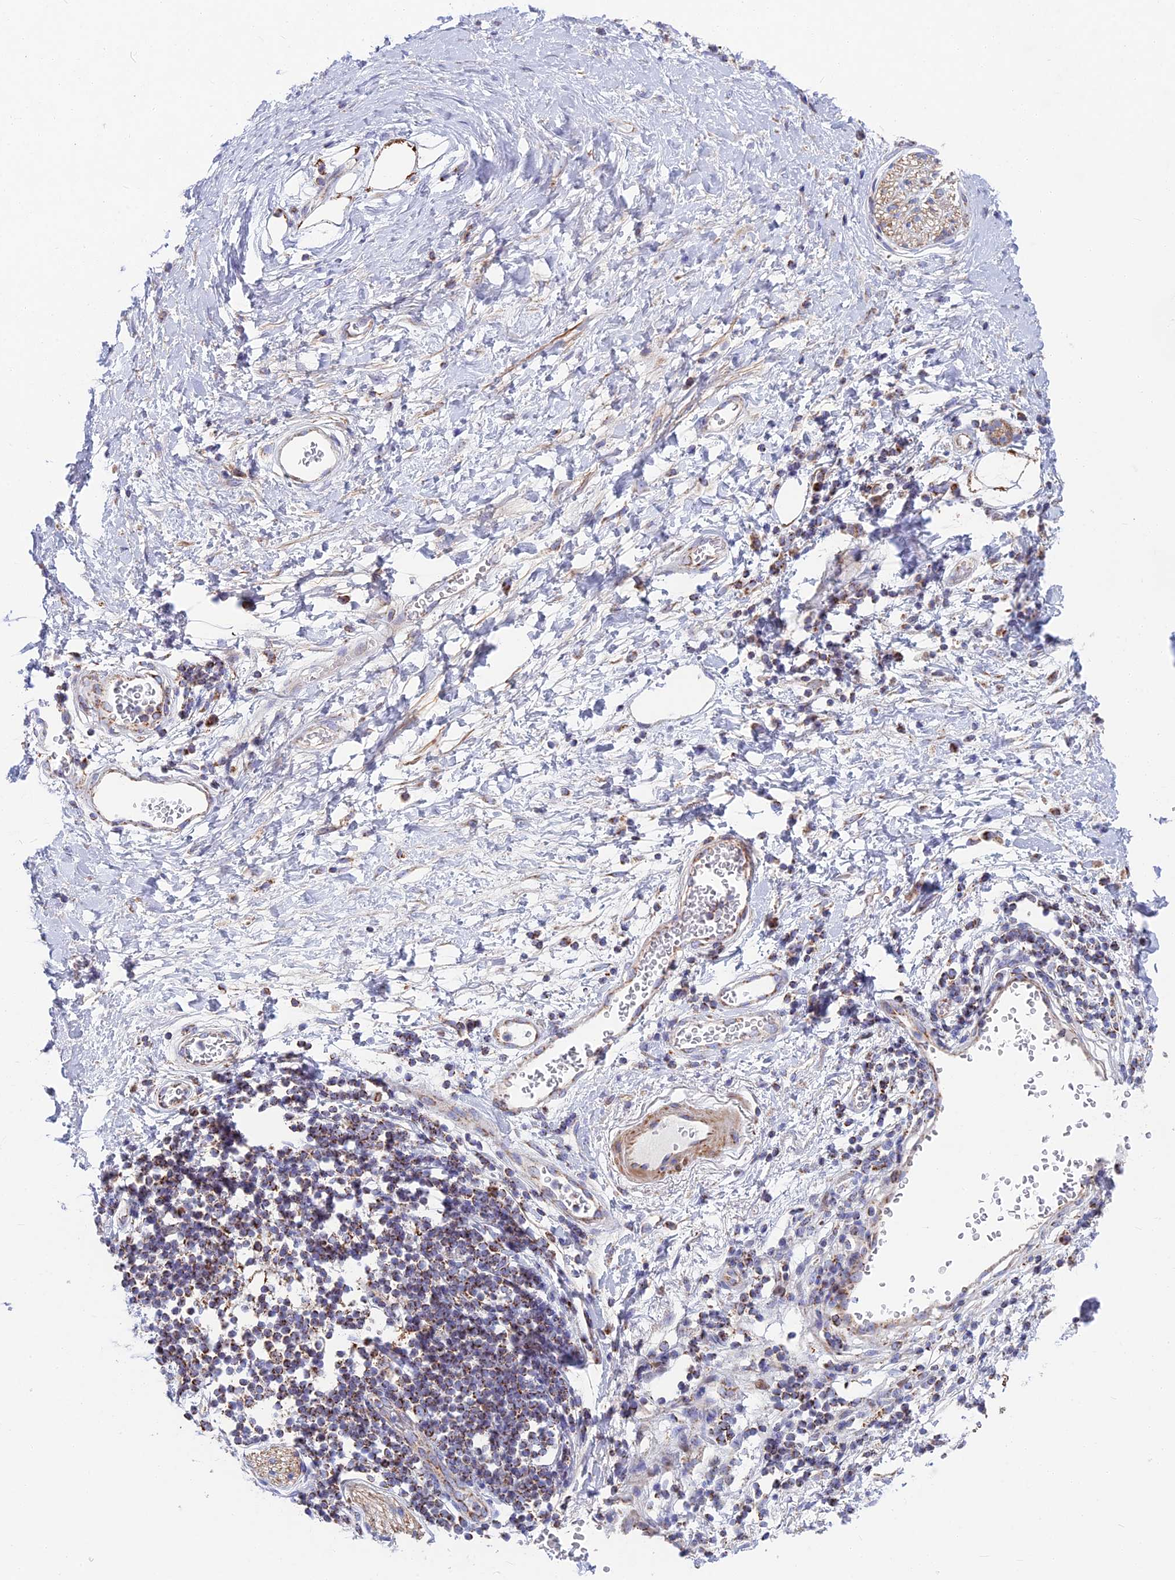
{"staining": {"intensity": "moderate", "quantity": ">75%", "location": "cytoplasmic/membranous"}, "tissue": "adipose tissue", "cell_type": "Adipocytes", "image_type": "normal", "snomed": [{"axis": "morphology", "description": "Normal tissue, NOS"}, {"axis": "morphology", "description": "Adenocarcinoma, NOS"}, {"axis": "topography", "description": "Duodenum"}, {"axis": "topography", "description": "Peripheral nerve tissue"}], "caption": "IHC photomicrograph of benign human adipose tissue stained for a protein (brown), which reveals medium levels of moderate cytoplasmic/membranous positivity in about >75% of adipocytes.", "gene": "CS", "patient": {"sex": "female", "age": 60}}